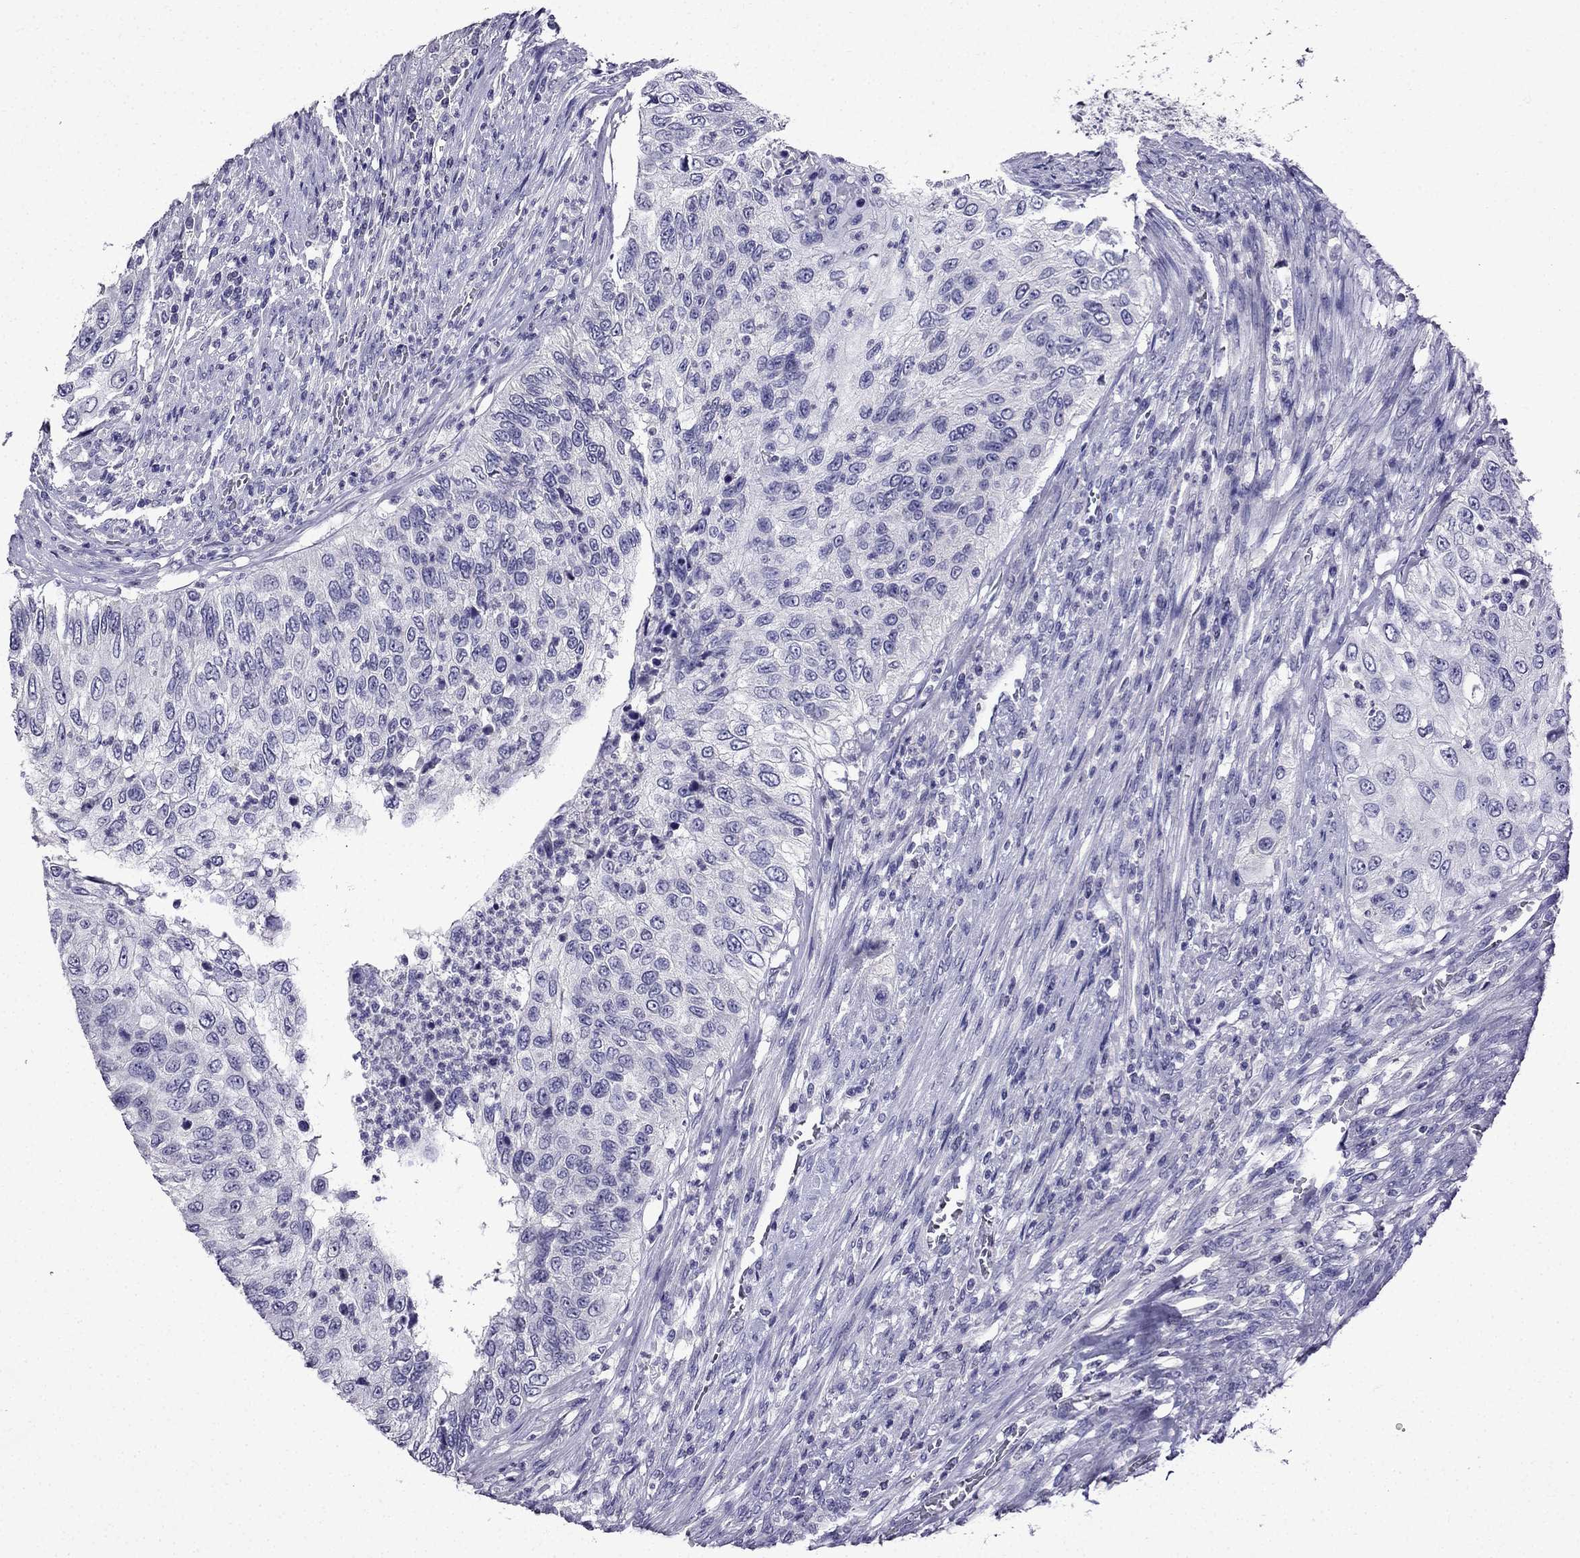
{"staining": {"intensity": "negative", "quantity": "none", "location": "none"}, "tissue": "urothelial cancer", "cell_type": "Tumor cells", "image_type": "cancer", "snomed": [{"axis": "morphology", "description": "Urothelial carcinoma, High grade"}, {"axis": "topography", "description": "Urinary bladder"}], "caption": "An image of human urothelial cancer is negative for staining in tumor cells.", "gene": "DNAH17", "patient": {"sex": "female", "age": 60}}